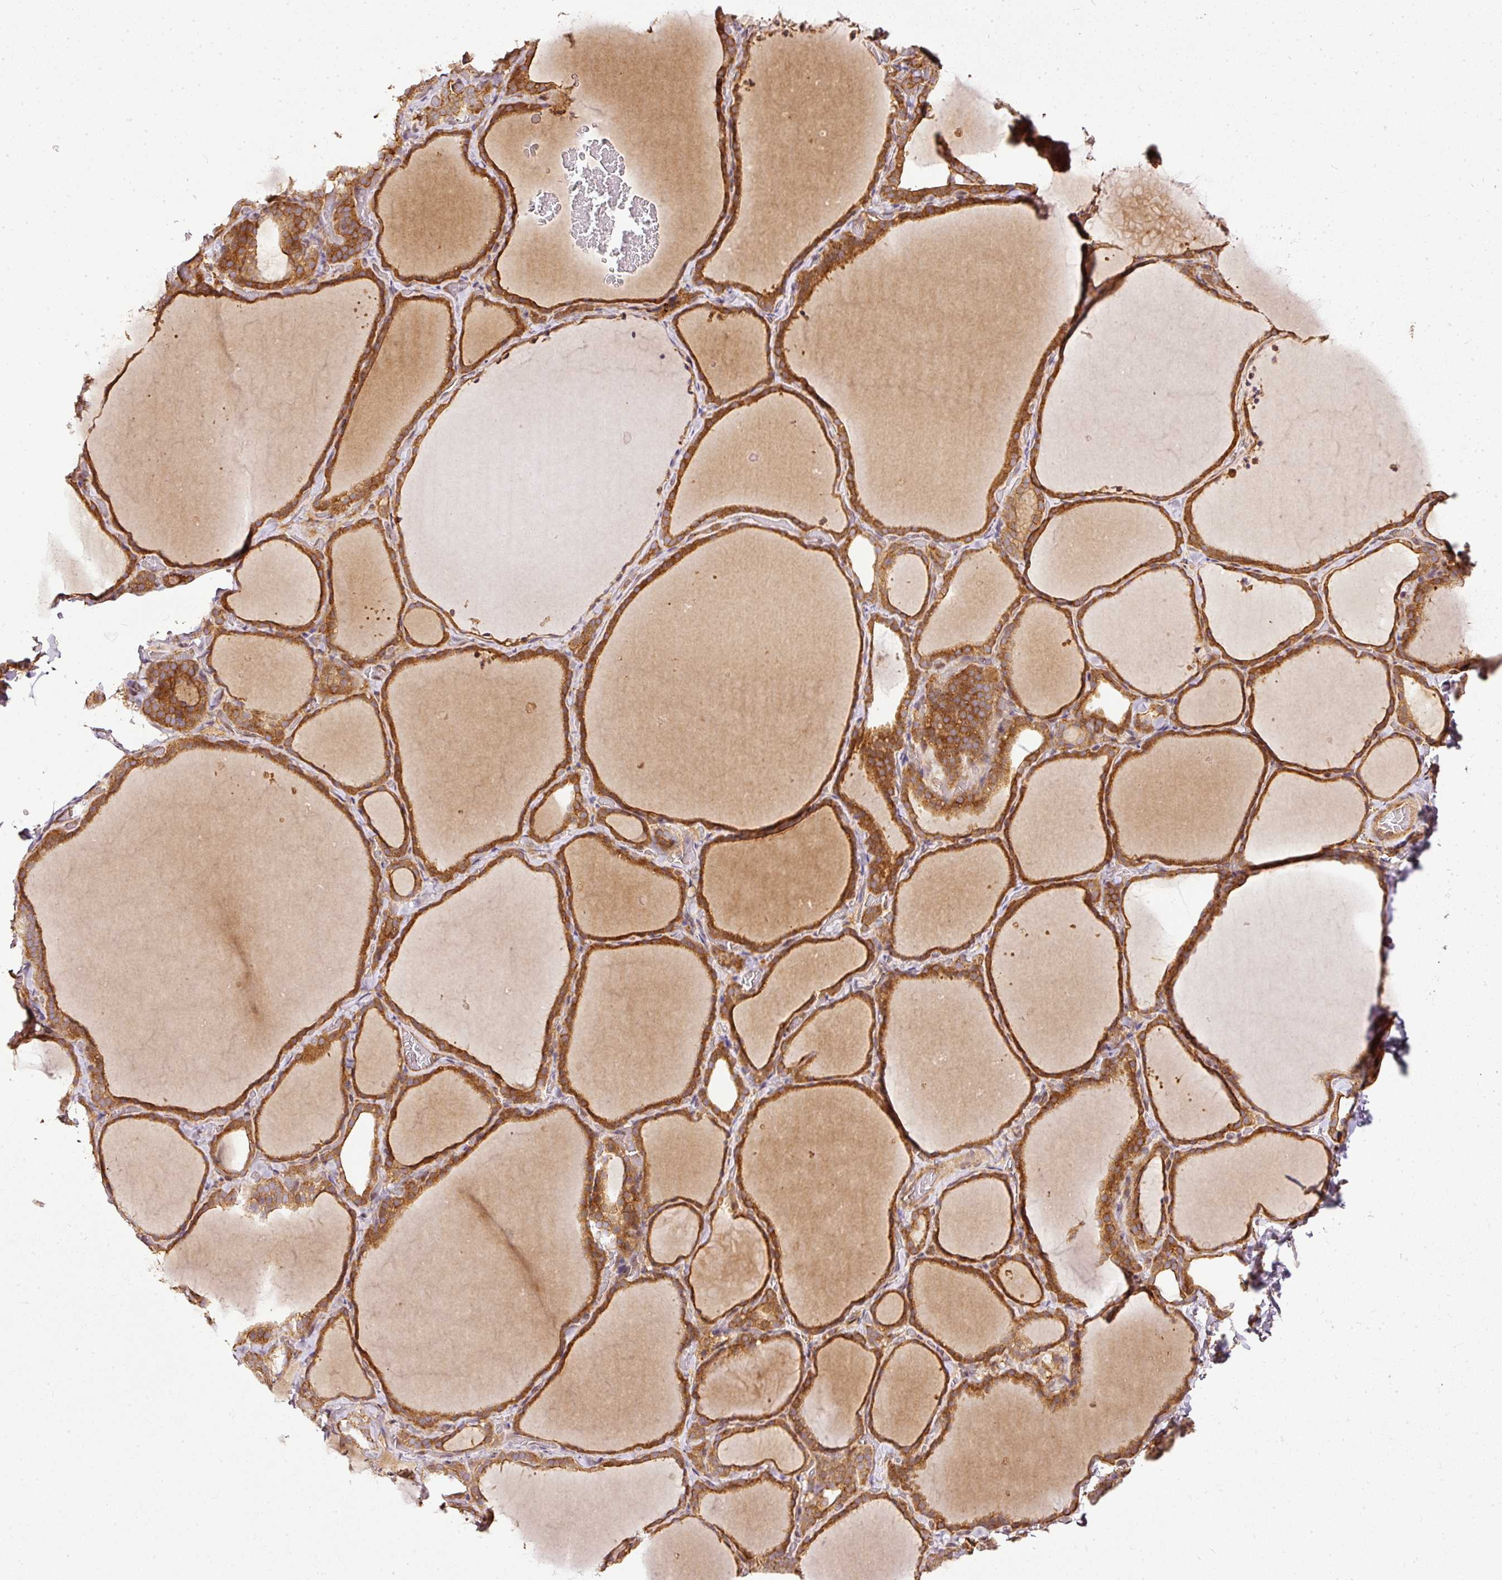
{"staining": {"intensity": "strong", "quantity": ">75%", "location": "cytoplasmic/membranous"}, "tissue": "thyroid gland", "cell_type": "Glandular cells", "image_type": "normal", "snomed": [{"axis": "morphology", "description": "Normal tissue, NOS"}, {"axis": "topography", "description": "Thyroid gland"}], "caption": "A high-resolution micrograph shows immunohistochemistry (IHC) staining of benign thyroid gland, which demonstrates strong cytoplasmic/membranous expression in about >75% of glandular cells.", "gene": "MIF4GD", "patient": {"sex": "female", "age": 22}}